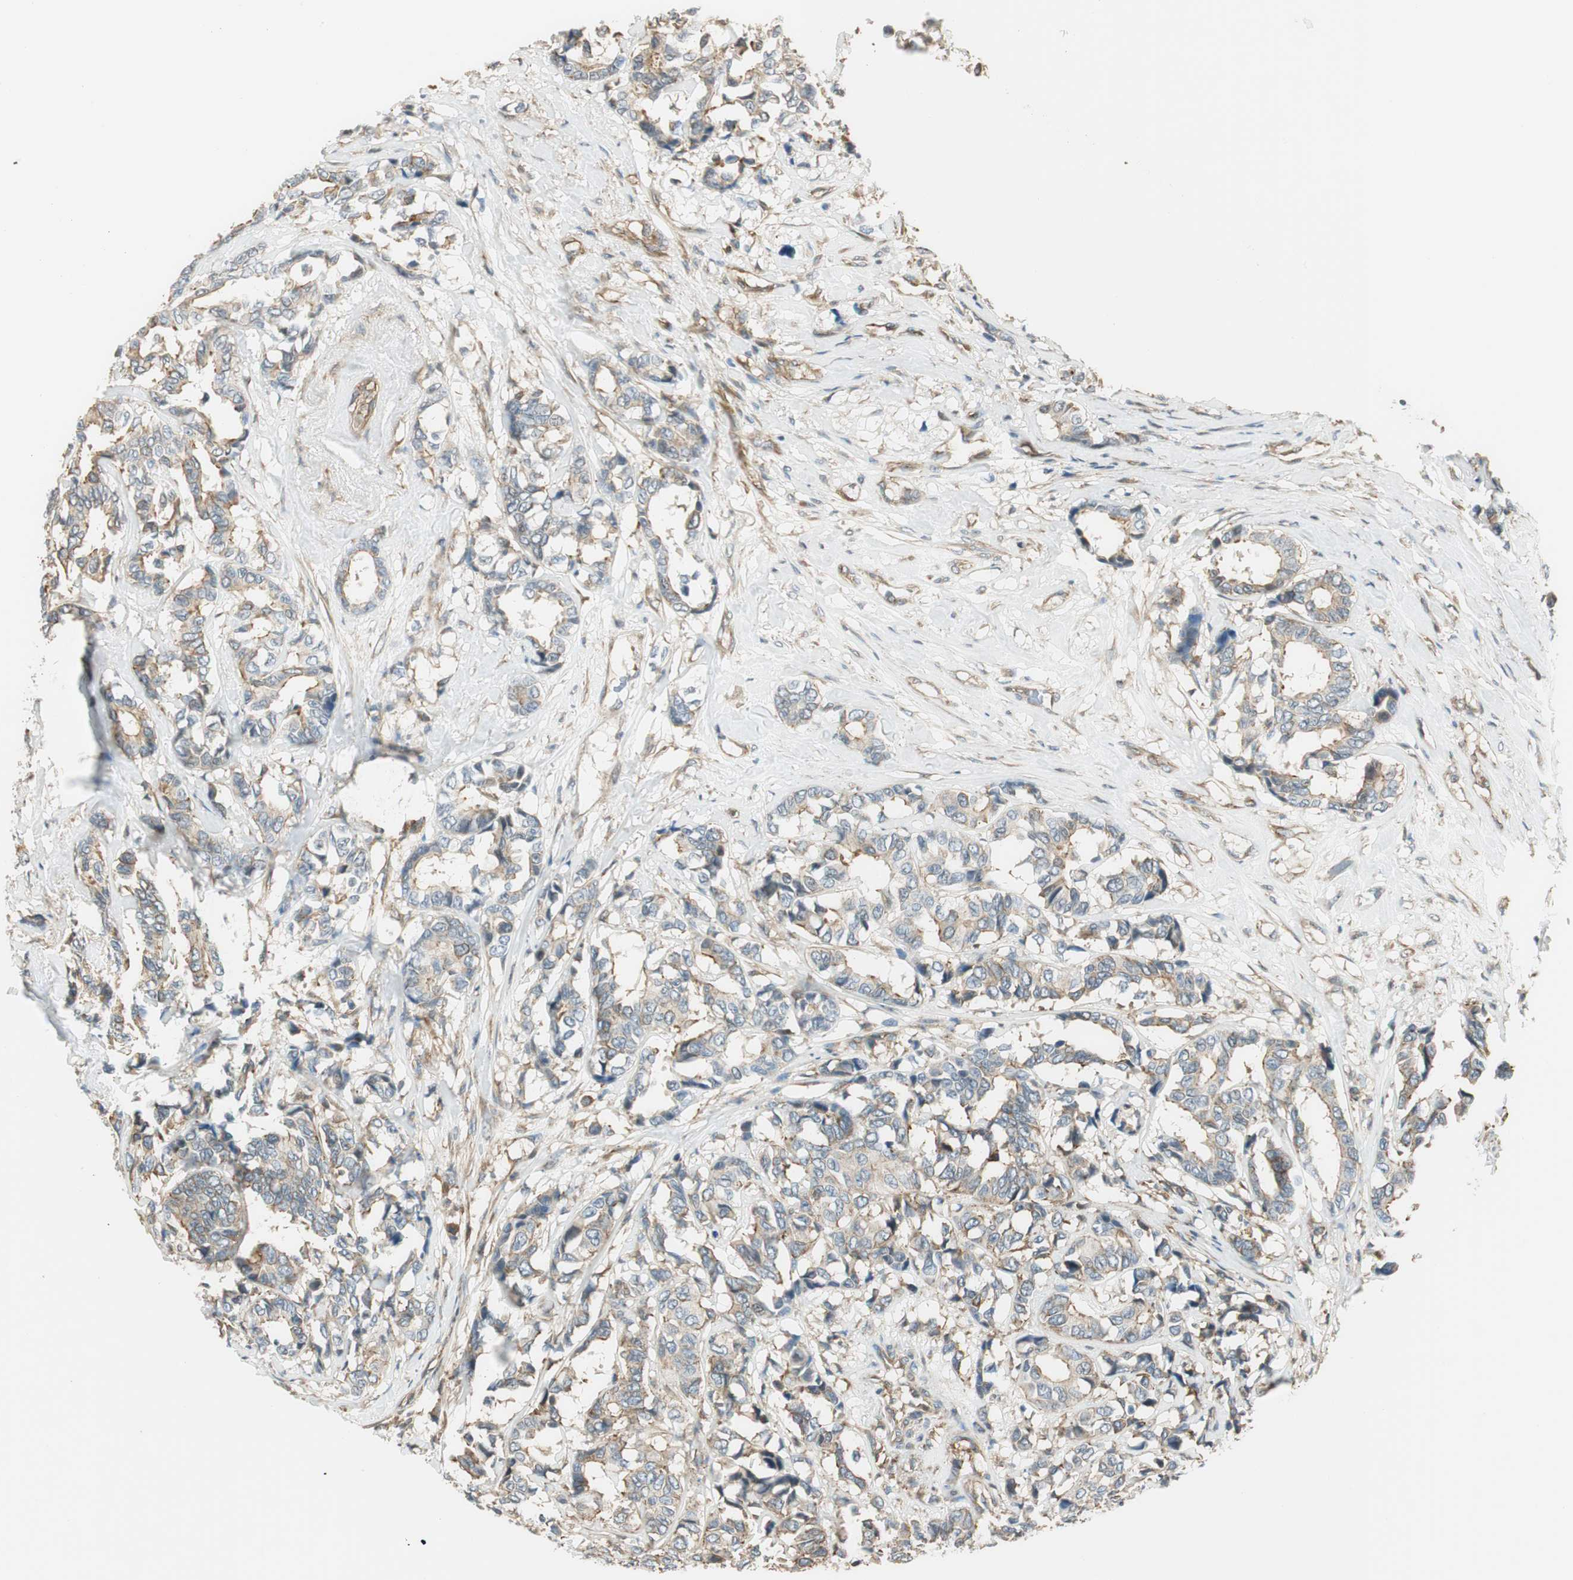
{"staining": {"intensity": "weak", "quantity": ">75%", "location": "cytoplasmic/membranous"}, "tissue": "breast cancer", "cell_type": "Tumor cells", "image_type": "cancer", "snomed": [{"axis": "morphology", "description": "Duct carcinoma"}, {"axis": "topography", "description": "Breast"}], "caption": "High-power microscopy captured an immunohistochemistry micrograph of breast cancer (intraductal carcinoma), revealing weak cytoplasmic/membranous positivity in about >75% of tumor cells.", "gene": "PI4K2B", "patient": {"sex": "female", "age": 87}}